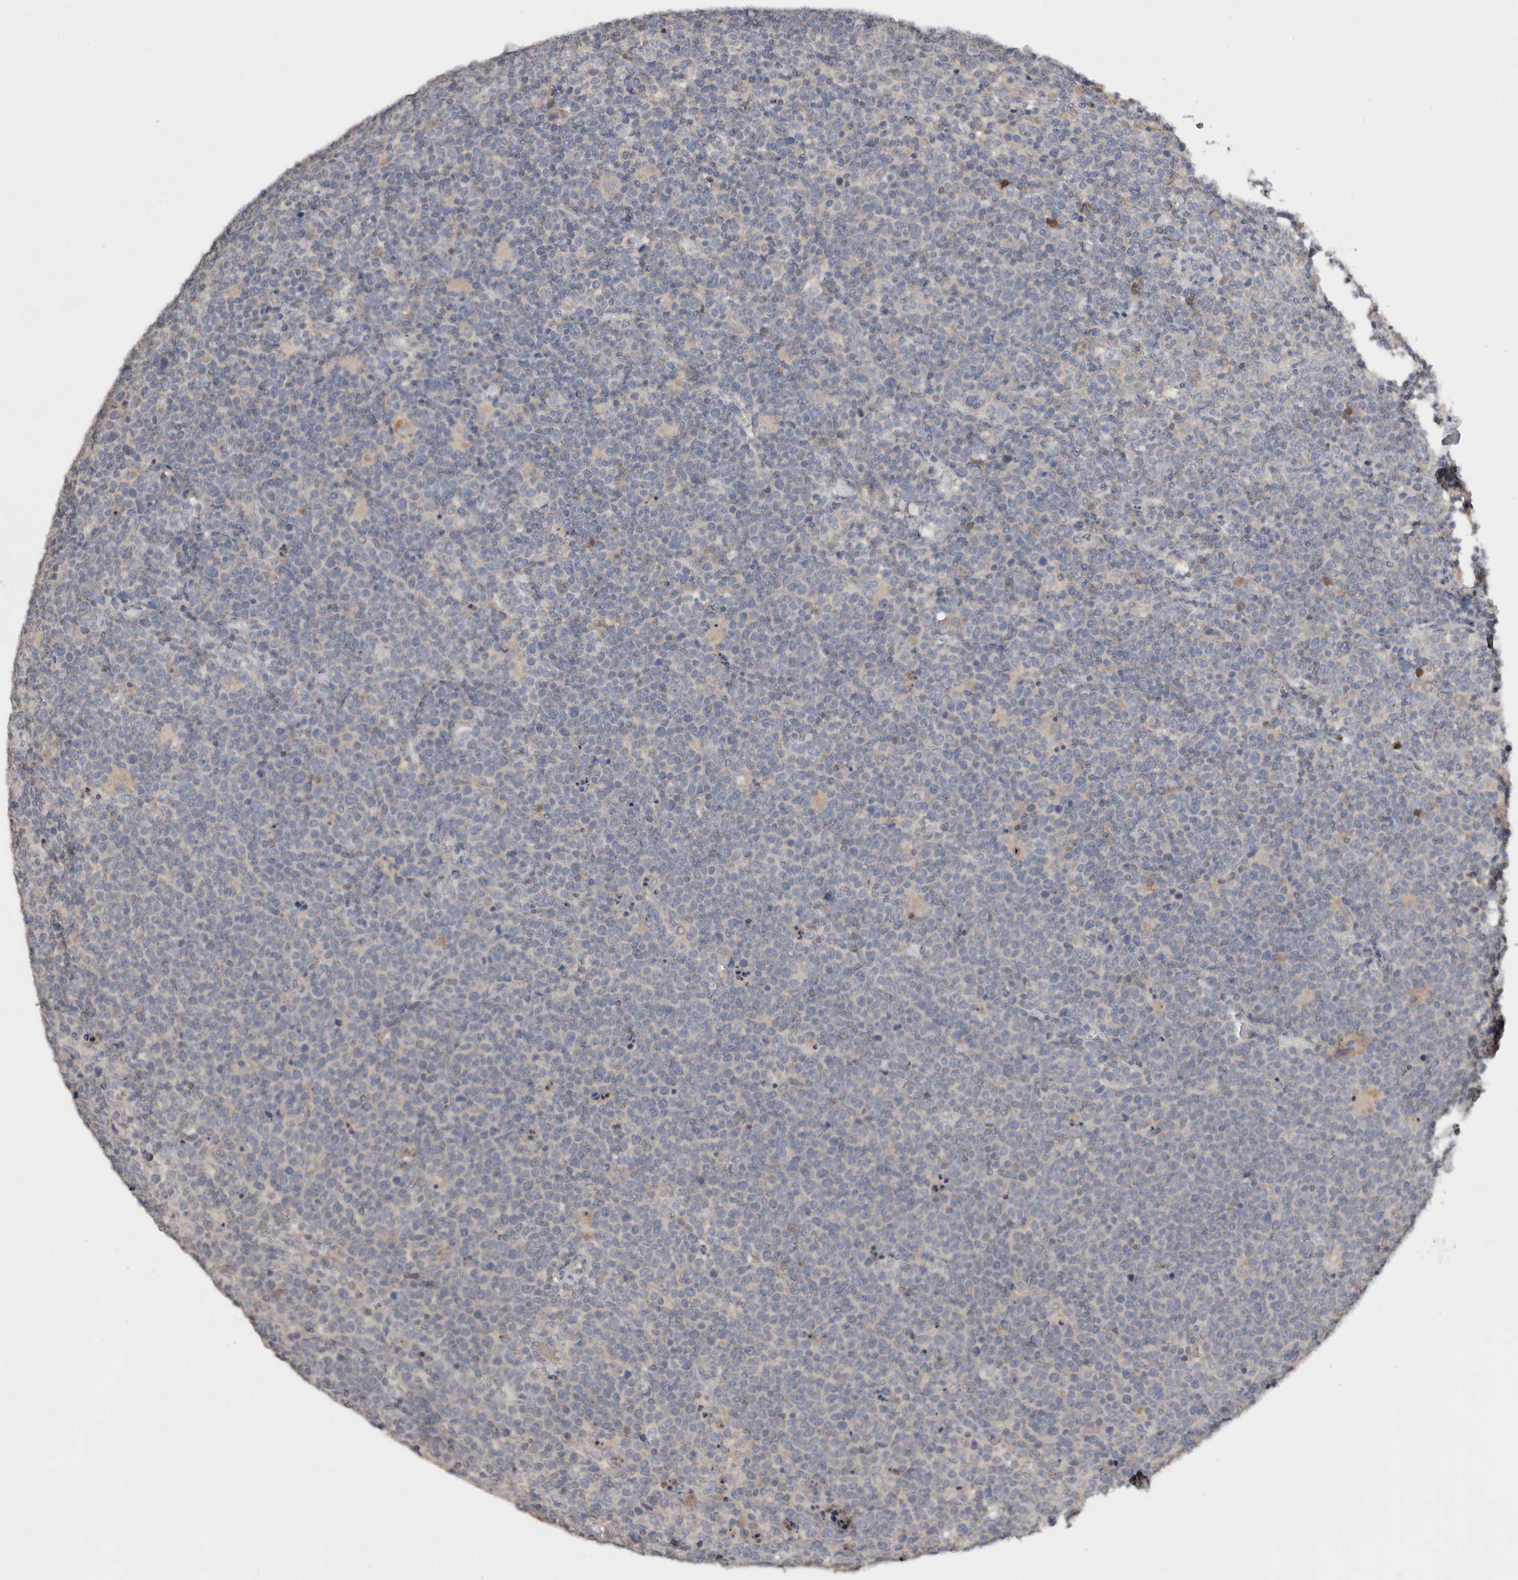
{"staining": {"intensity": "negative", "quantity": "none", "location": "none"}, "tissue": "lymphoma", "cell_type": "Tumor cells", "image_type": "cancer", "snomed": [{"axis": "morphology", "description": "Malignant lymphoma, non-Hodgkin's type, High grade"}, {"axis": "topography", "description": "Lymph node"}], "caption": "This is an immunohistochemistry micrograph of human high-grade malignant lymphoma, non-Hodgkin's type. There is no expression in tumor cells.", "gene": "SLC39A2", "patient": {"sex": "male", "age": 61}}